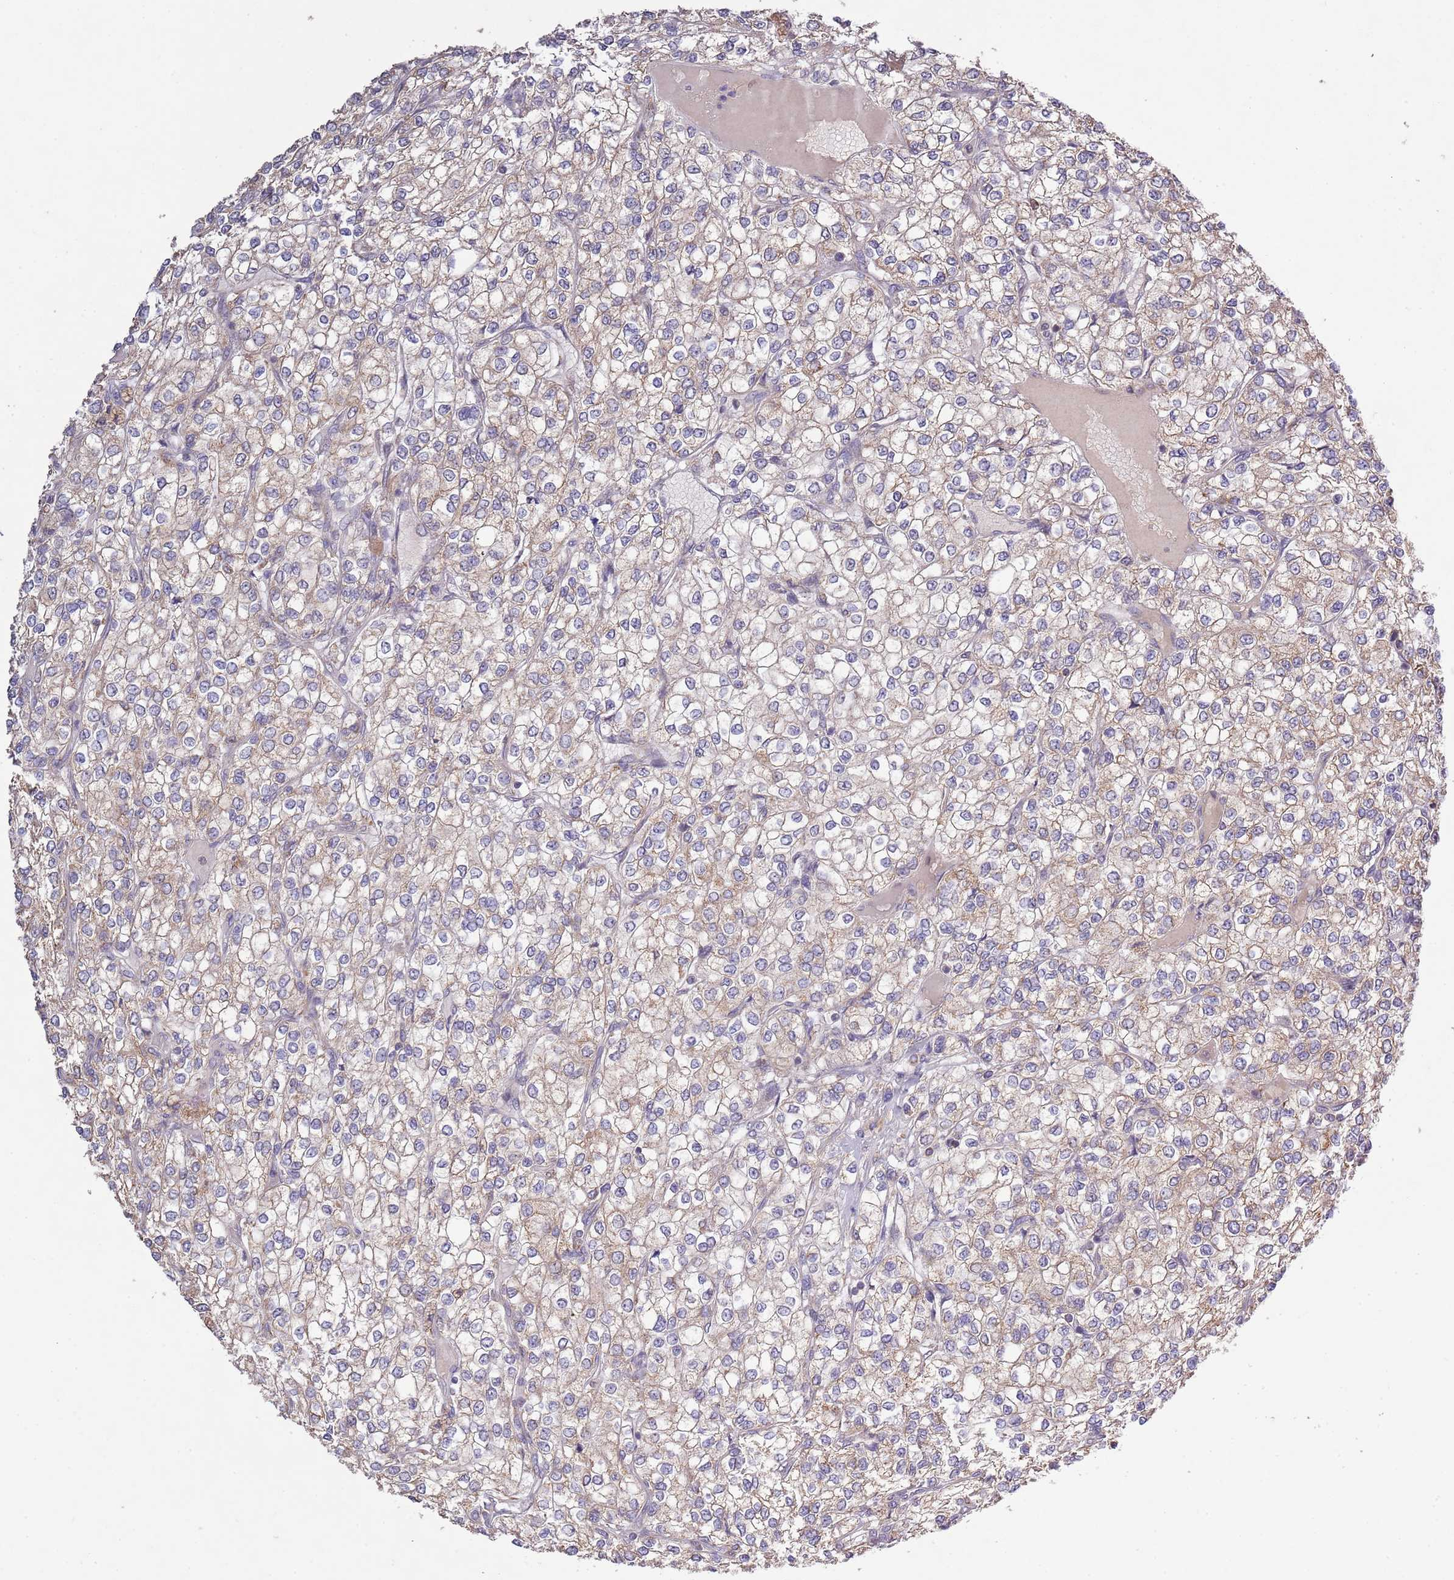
{"staining": {"intensity": "weak", "quantity": ">75%", "location": "cytoplasmic/membranous"}, "tissue": "renal cancer", "cell_type": "Tumor cells", "image_type": "cancer", "snomed": [{"axis": "morphology", "description": "Adenocarcinoma, NOS"}, {"axis": "topography", "description": "Kidney"}], "caption": "DAB (3,3'-diaminobenzidine) immunohistochemical staining of human renal cancer (adenocarcinoma) reveals weak cytoplasmic/membranous protein staining in approximately >75% of tumor cells.", "gene": "IVD", "patient": {"sex": "male", "age": 80}}